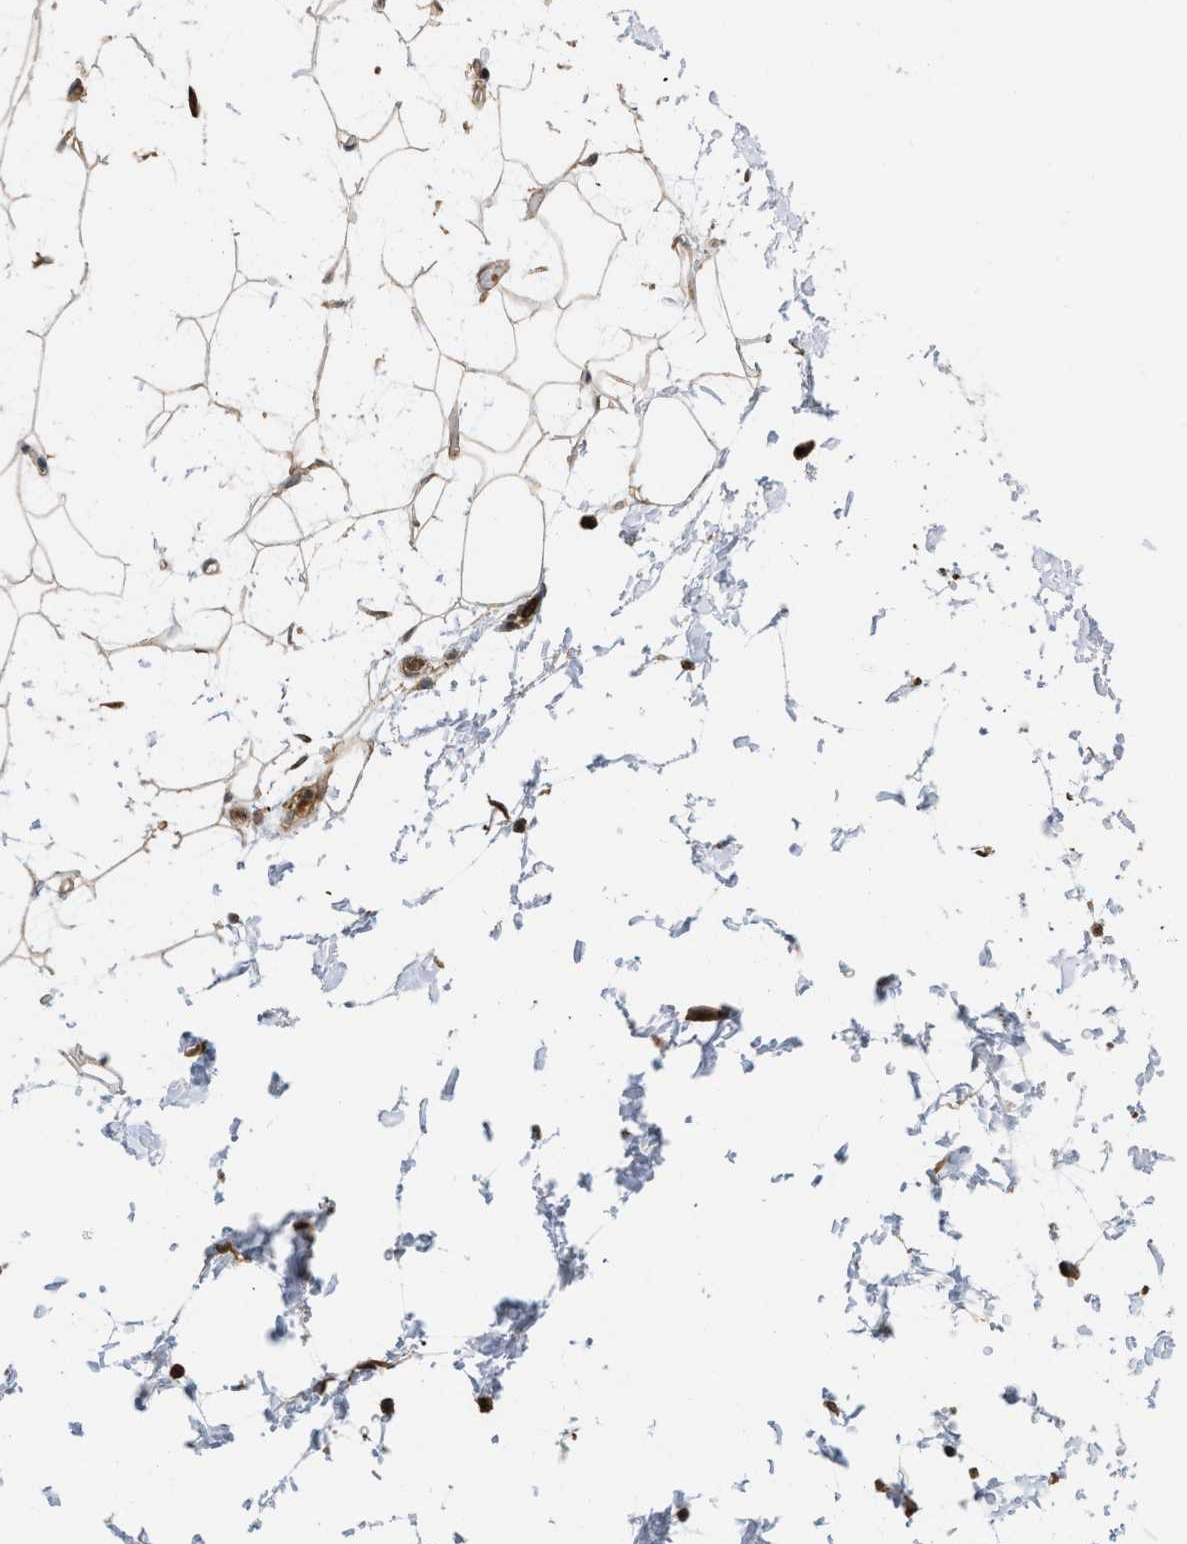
{"staining": {"intensity": "weak", "quantity": "25%-75%", "location": "cytoplasmic/membranous"}, "tissue": "adipose tissue", "cell_type": "Adipocytes", "image_type": "normal", "snomed": [{"axis": "morphology", "description": "Normal tissue, NOS"}, {"axis": "topography", "description": "Soft tissue"}], "caption": "Weak cytoplasmic/membranous expression is seen in approximately 25%-75% of adipocytes in unremarkable adipose tissue.", "gene": "IQCE", "patient": {"sex": "male", "age": 72}}